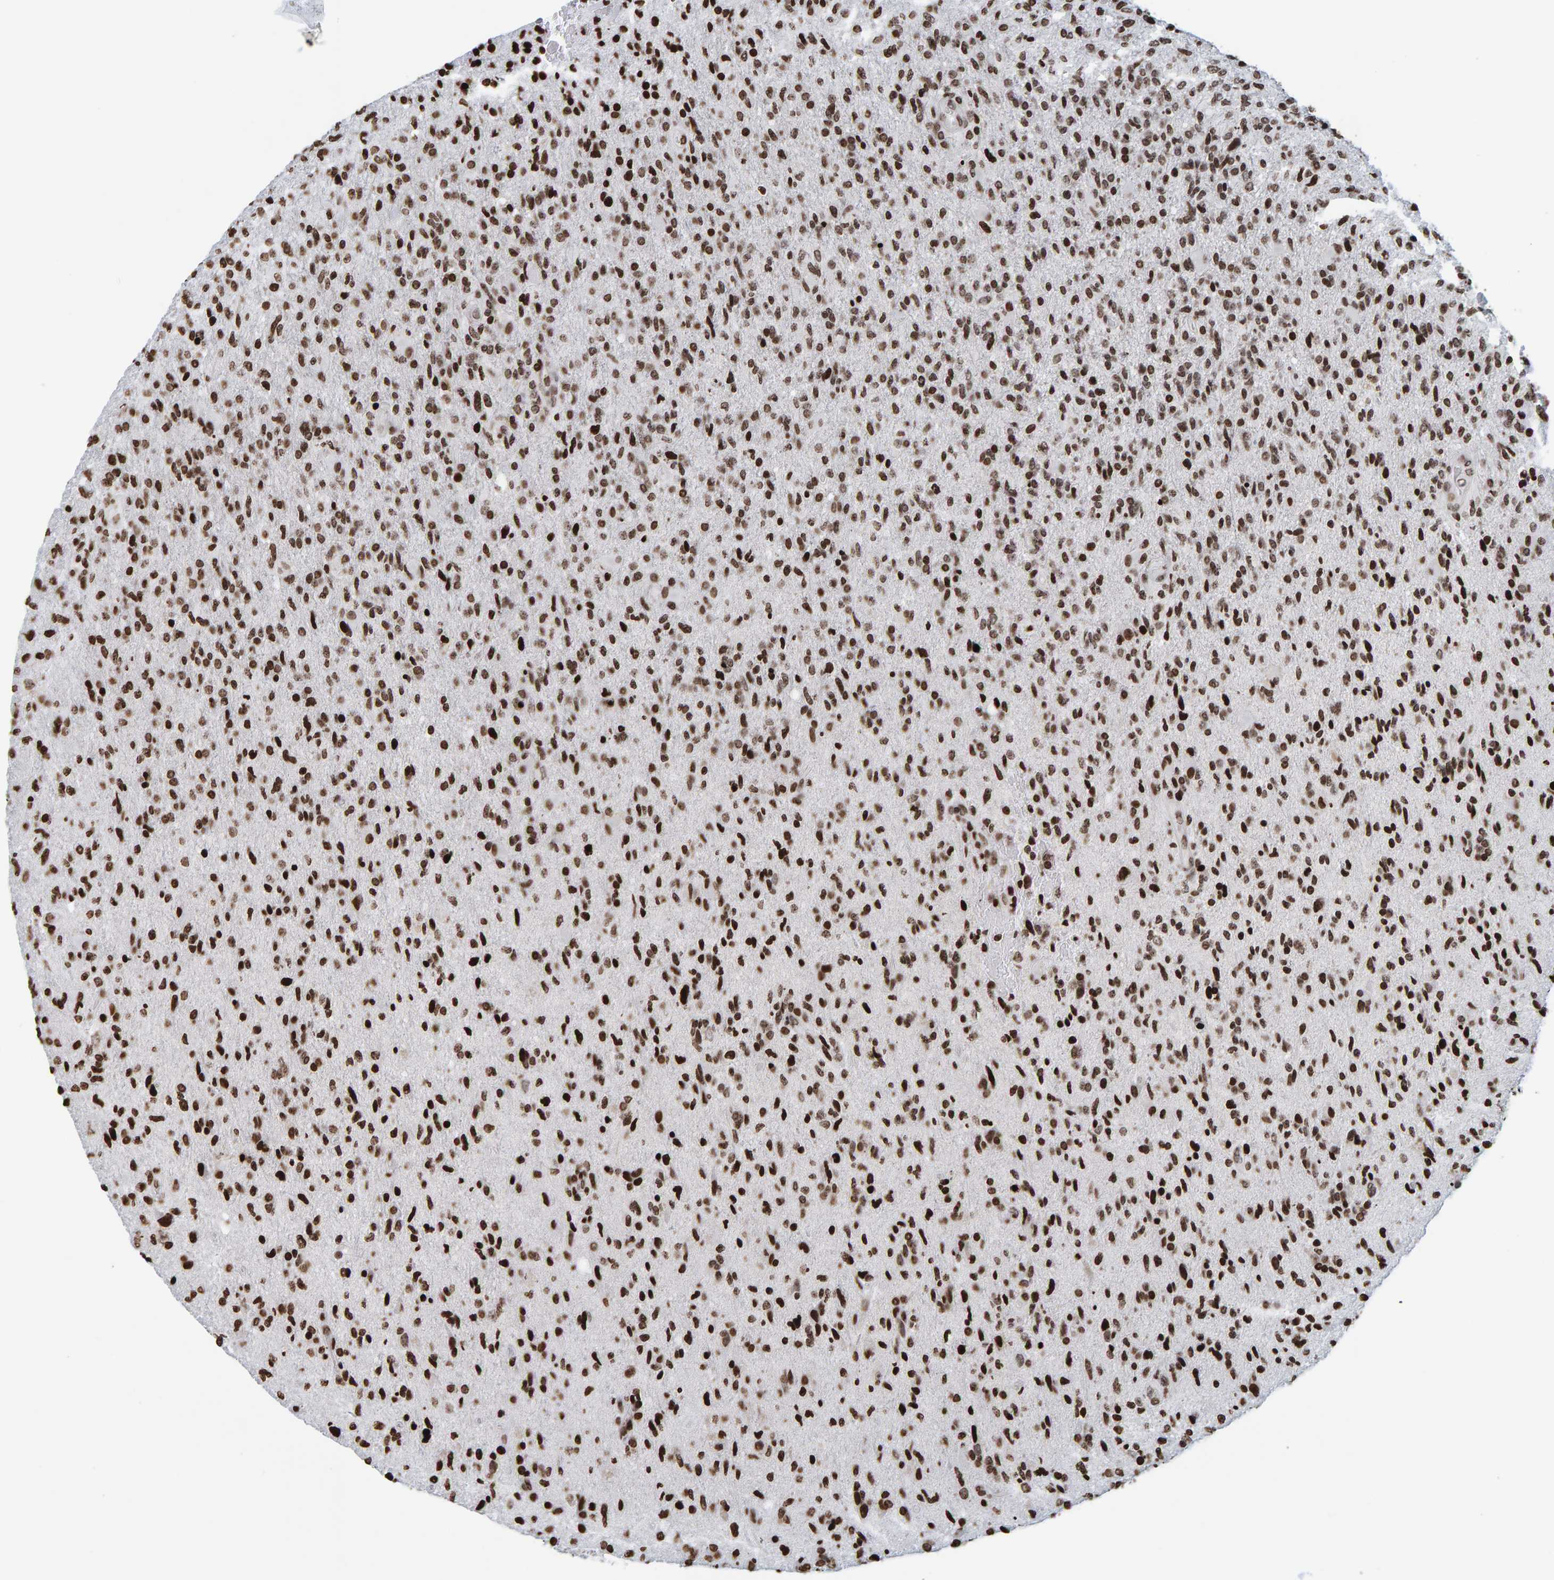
{"staining": {"intensity": "strong", "quantity": ">75%", "location": "nuclear"}, "tissue": "glioma", "cell_type": "Tumor cells", "image_type": "cancer", "snomed": [{"axis": "morphology", "description": "Glioma, malignant, High grade"}, {"axis": "topography", "description": "Brain"}], "caption": "Human glioma stained with a protein marker demonstrates strong staining in tumor cells.", "gene": "BRF2", "patient": {"sex": "male", "age": 72}}